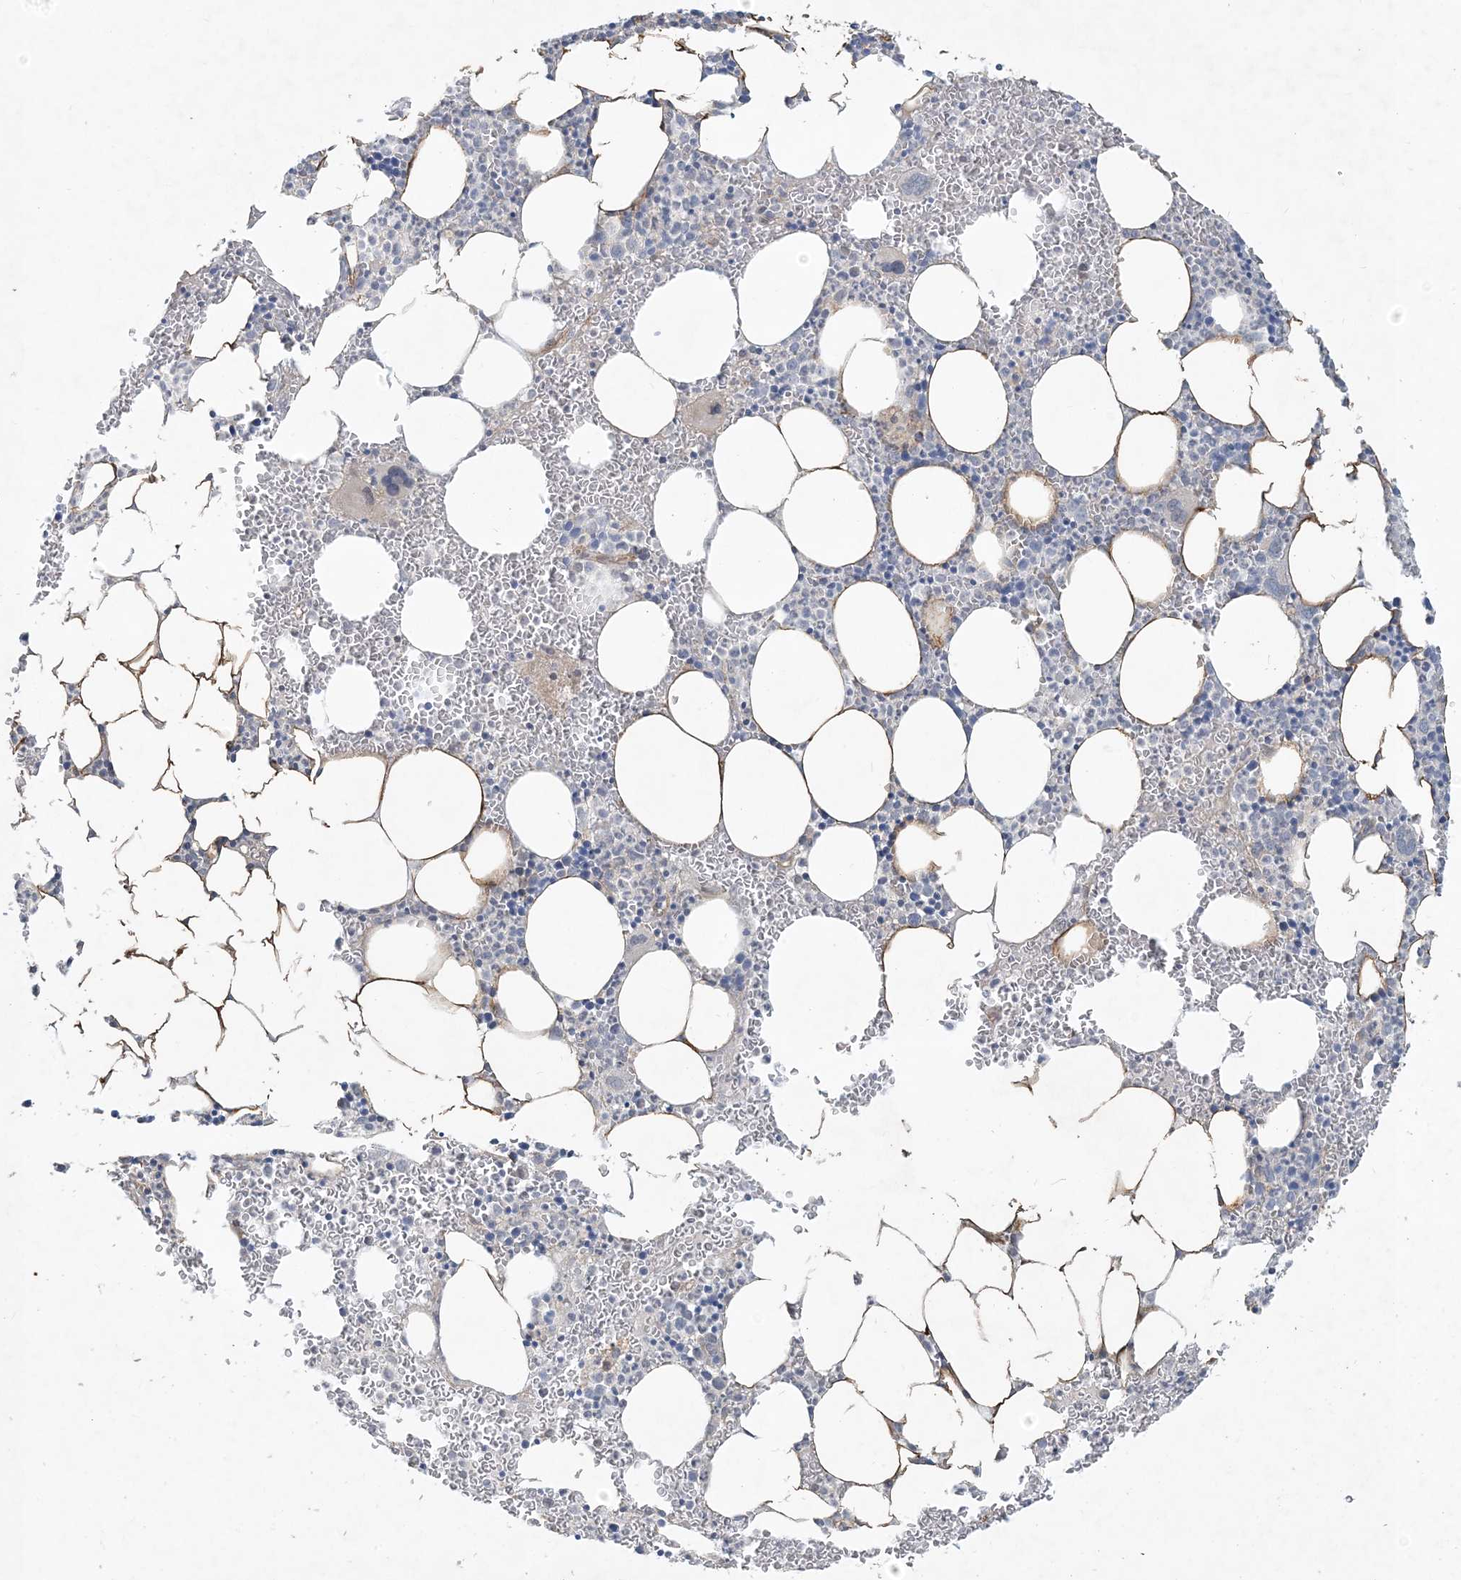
{"staining": {"intensity": "negative", "quantity": "none", "location": "none"}, "tissue": "bone marrow", "cell_type": "Hematopoietic cells", "image_type": "normal", "snomed": [{"axis": "morphology", "description": "Normal tissue, NOS"}, {"axis": "topography", "description": "Bone marrow"}], "caption": "Immunohistochemistry (IHC) micrograph of benign human bone marrow stained for a protein (brown), which shows no staining in hematopoietic cells.", "gene": "CDS1", "patient": {"sex": "female", "age": 78}}